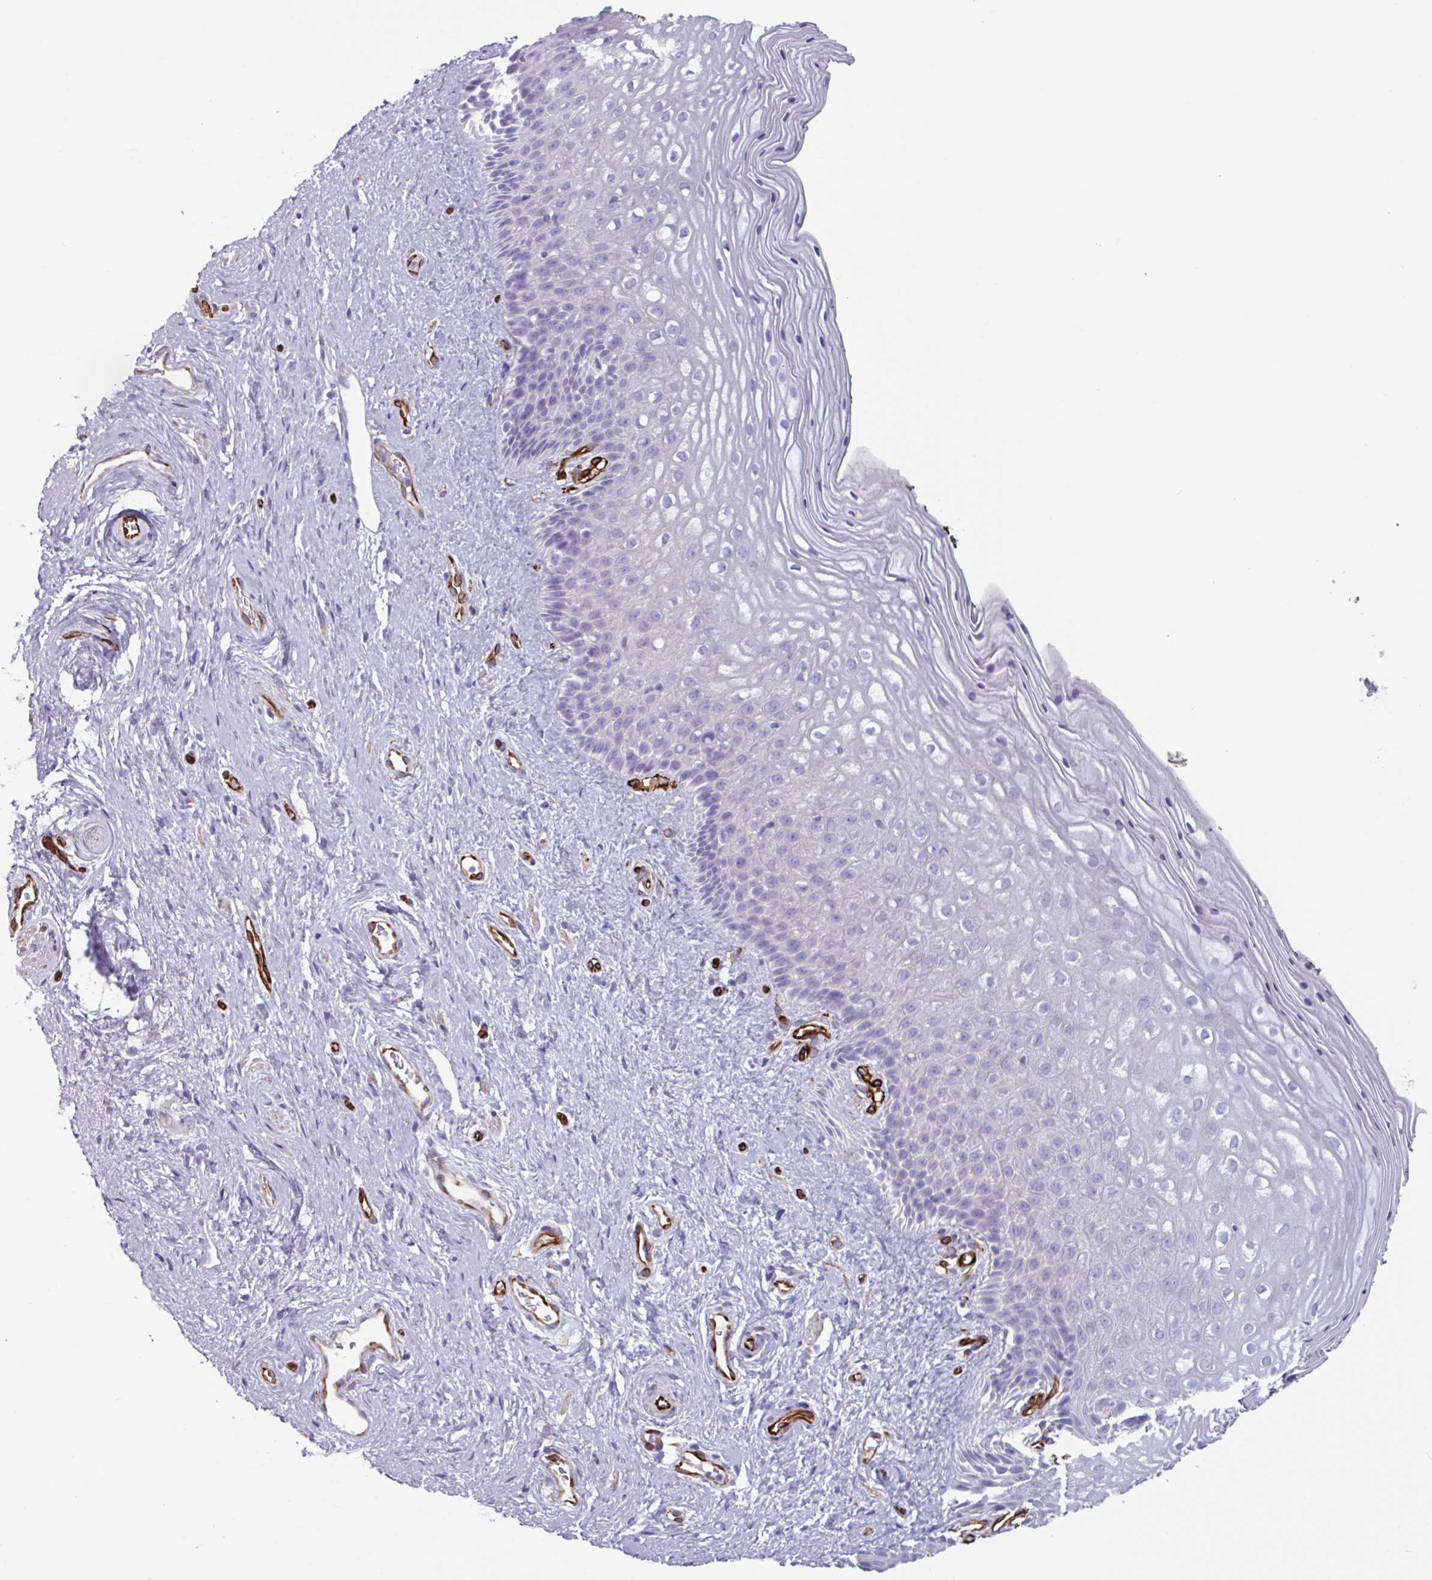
{"staining": {"intensity": "negative", "quantity": "none", "location": "none"}, "tissue": "vagina", "cell_type": "Squamous epithelial cells", "image_type": "normal", "snomed": [{"axis": "morphology", "description": "Normal tissue, NOS"}, {"axis": "topography", "description": "Vagina"}], "caption": "This is a micrograph of immunohistochemistry (IHC) staining of normal vagina, which shows no expression in squamous epithelial cells.", "gene": "BTD", "patient": {"sex": "female", "age": 47}}